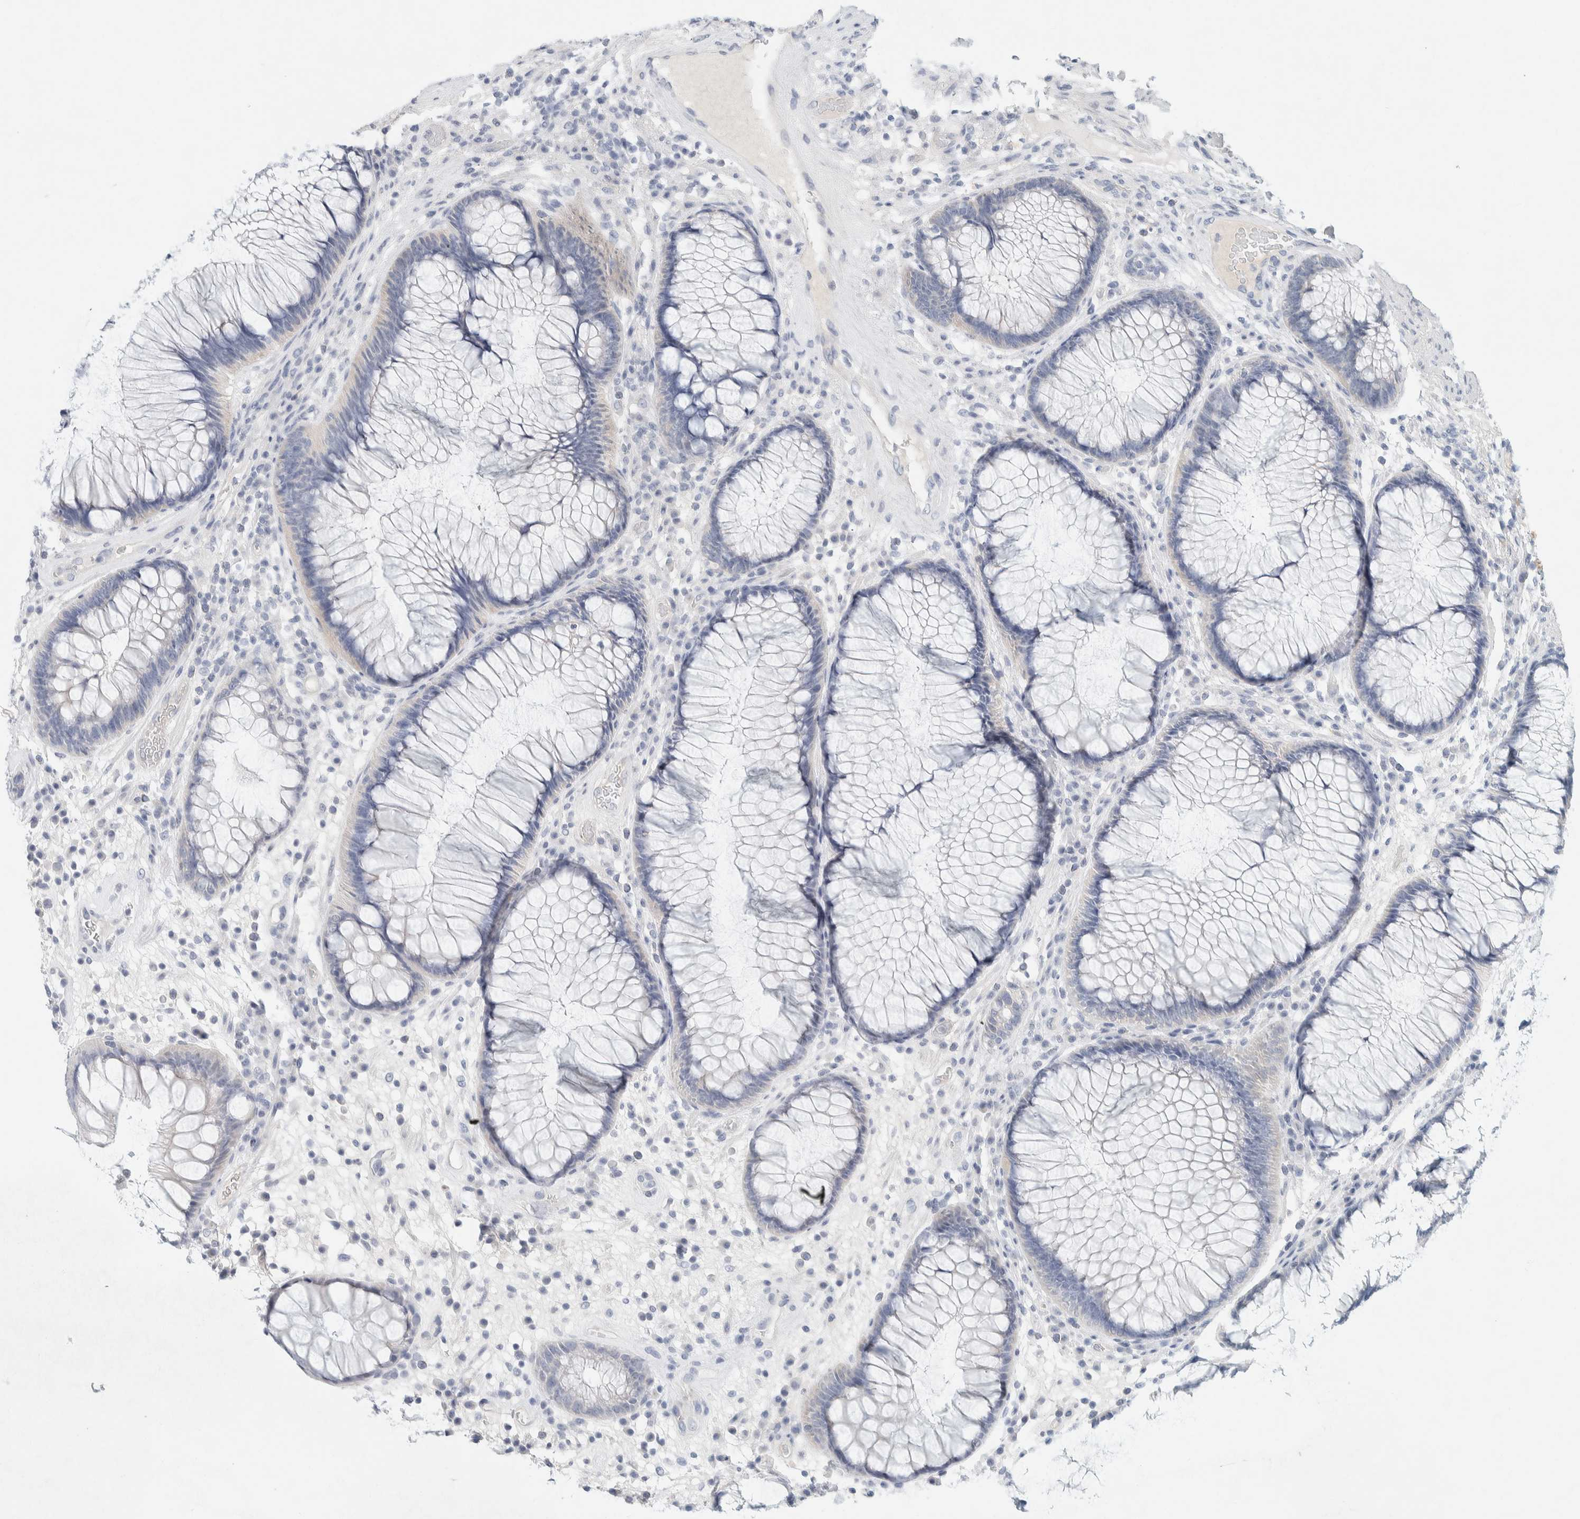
{"staining": {"intensity": "negative", "quantity": "none", "location": "none"}, "tissue": "rectum", "cell_type": "Glandular cells", "image_type": "normal", "snomed": [{"axis": "morphology", "description": "Normal tissue, NOS"}, {"axis": "topography", "description": "Rectum"}], "caption": "IHC micrograph of benign rectum stained for a protein (brown), which displays no positivity in glandular cells.", "gene": "ALOX12B", "patient": {"sex": "male", "age": 51}}